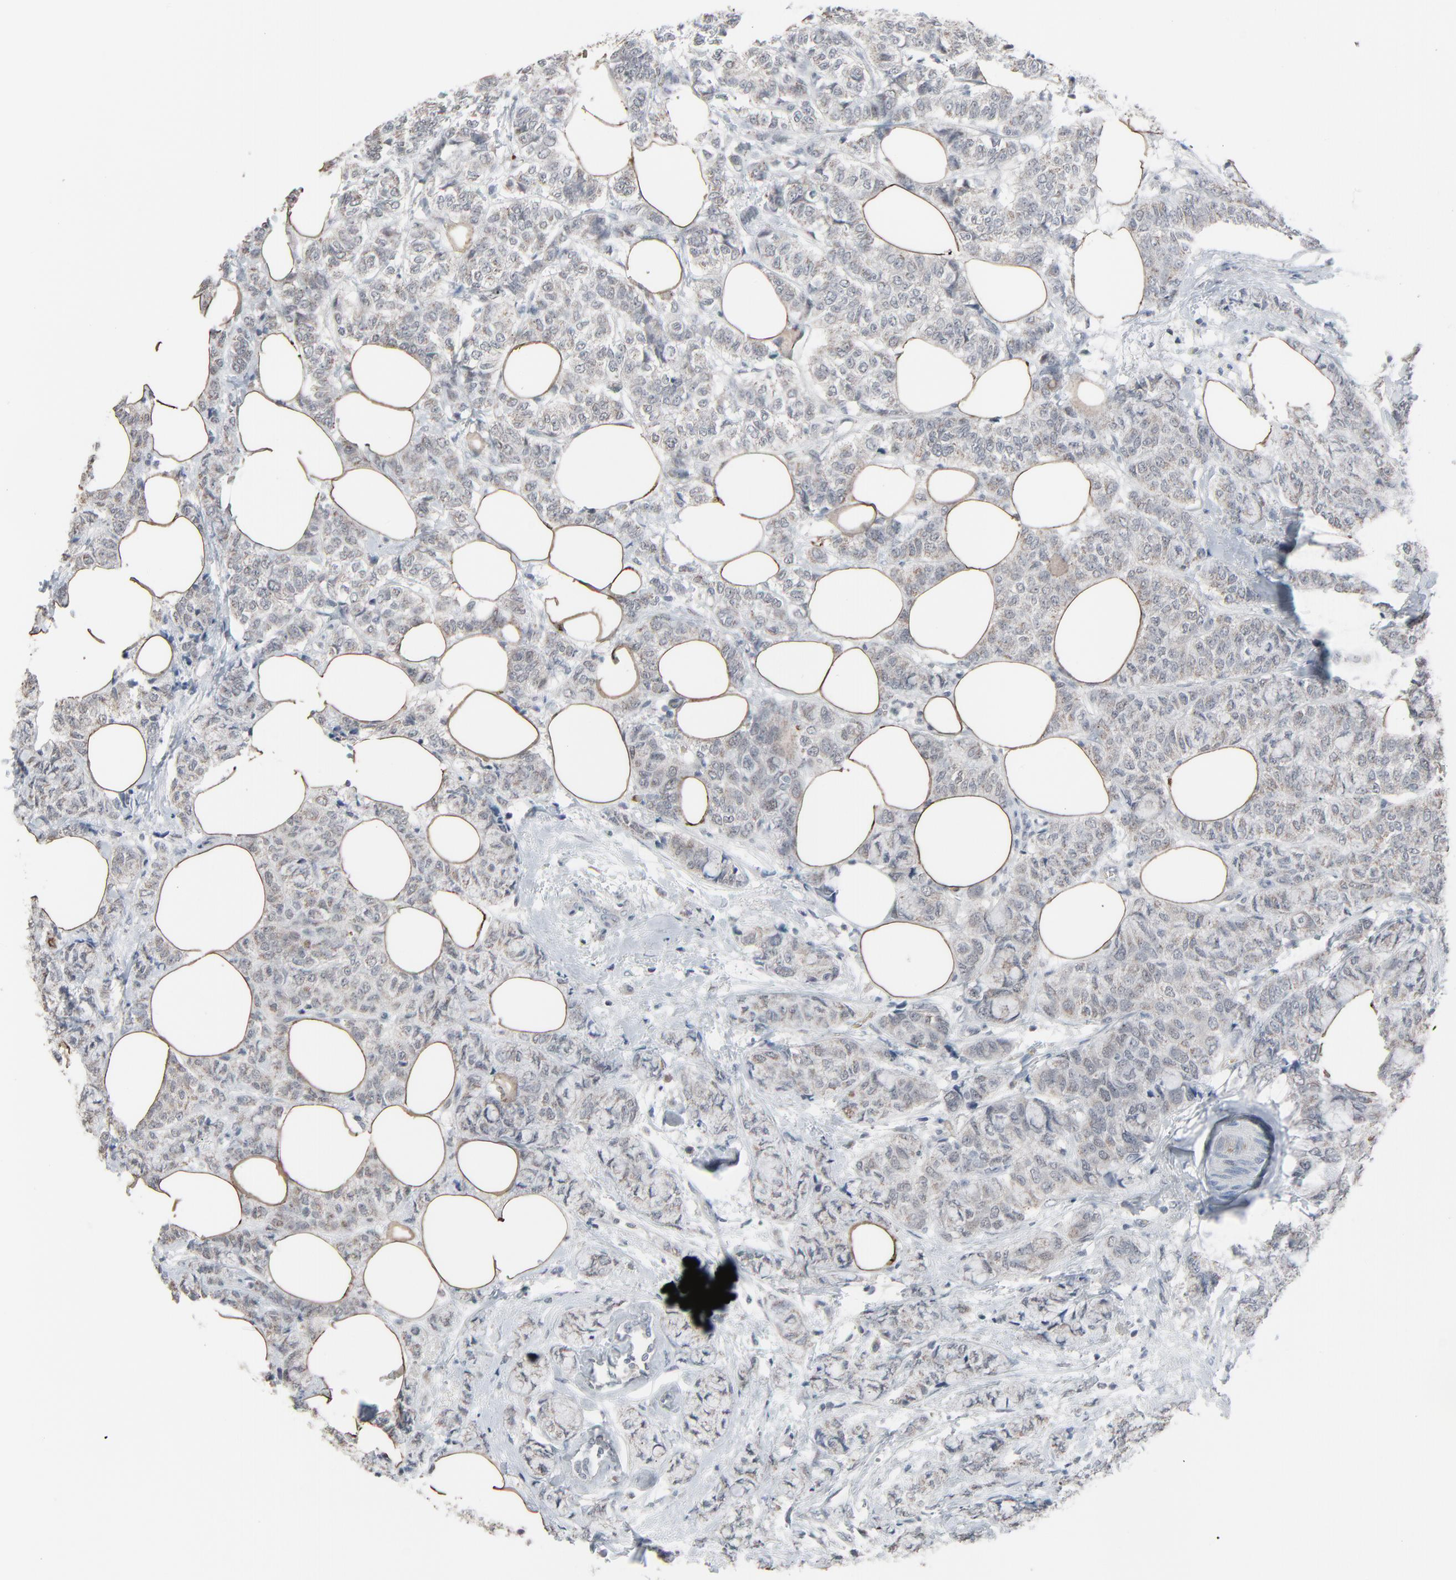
{"staining": {"intensity": "weak", "quantity": ">75%", "location": "cytoplasmic/membranous"}, "tissue": "breast cancer", "cell_type": "Tumor cells", "image_type": "cancer", "snomed": [{"axis": "morphology", "description": "Lobular carcinoma"}, {"axis": "topography", "description": "Breast"}], "caption": "A brown stain labels weak cytoplasmic/membranous expression of a protein in human breast cancer (lobular carcinoma) tumor cells.", "gene": "SAGE1", "patient": {"sex": "female", "age": 60}}